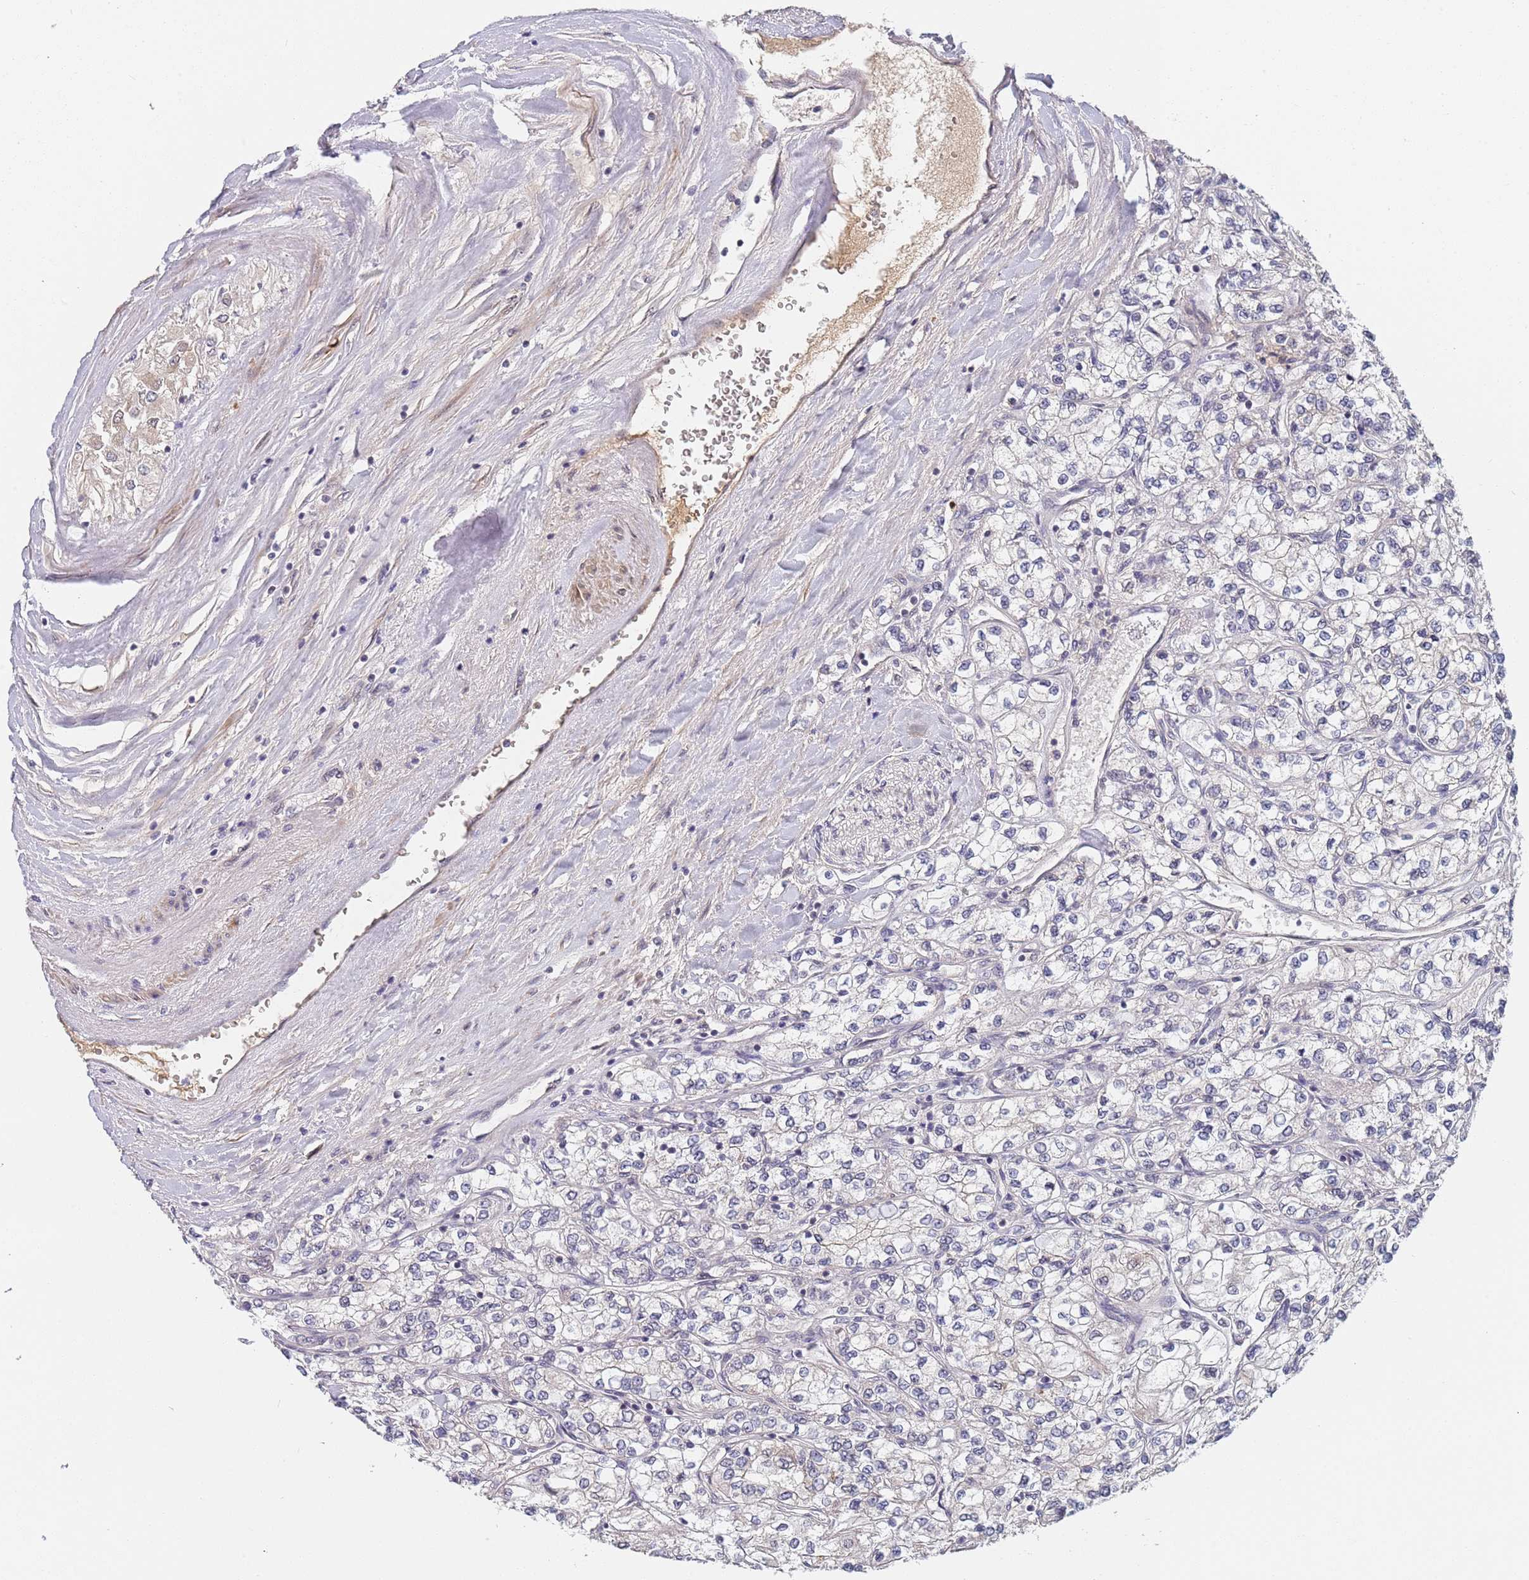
{"staining": {"intensity": "negative", "quantity": "none", "location": "none"}, "tissue": "renal cancer", "cell_type": "Tumor cells", "image_type": "cancer", "snomed": [{"axis": "morphology", "description": "Adenocarcinoma, NOS"}, {"axis": "topography", "description": "Kidney"}], "caption": "Tumor cells are negative for protein expression in human renal cancer.", "gene": "B4GALT4", "patient": {"sex": "male", "age": 80}}